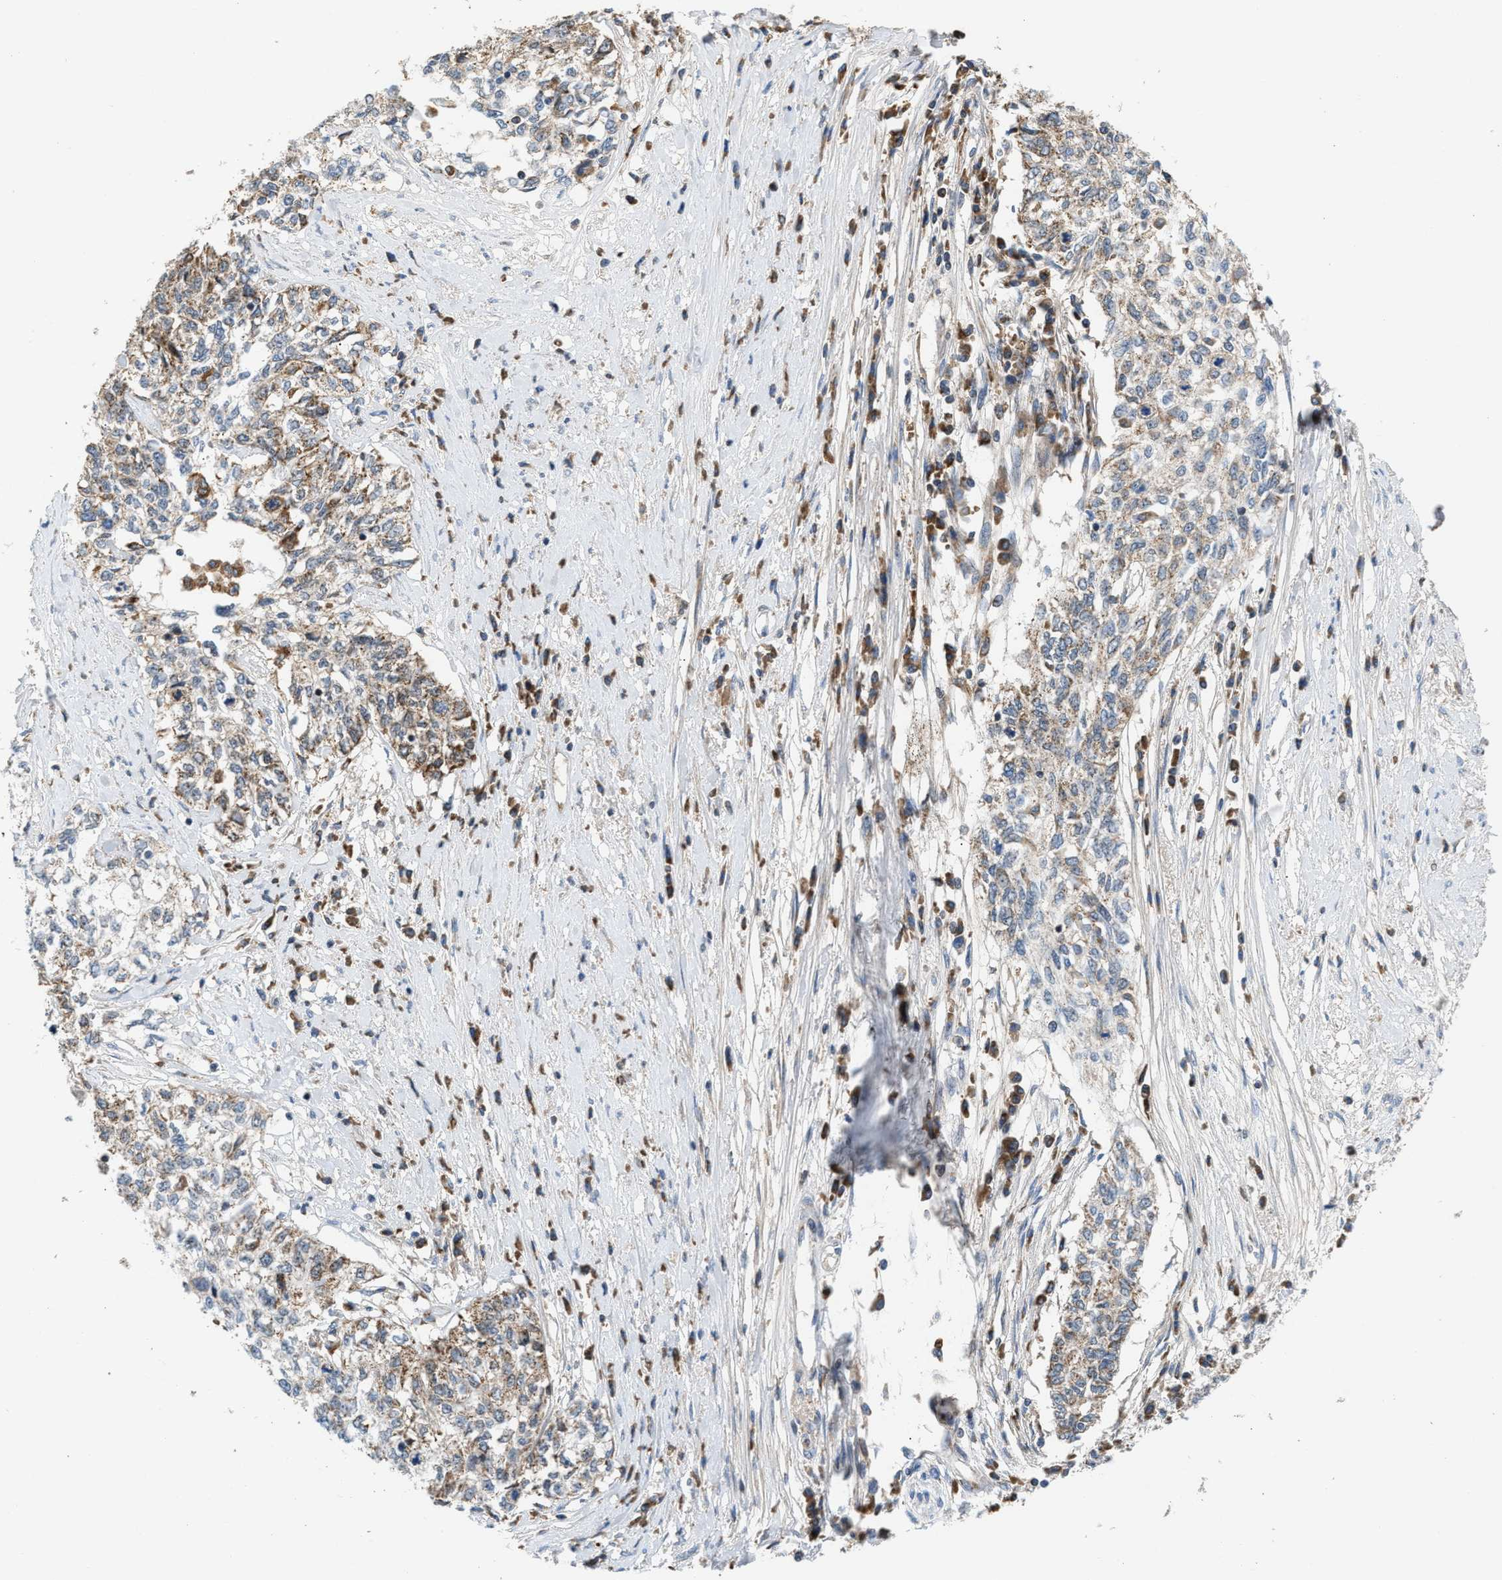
{"staining": {"intensity": "moderate", "quantity": ">75%", "location": "cytoplasmic/membranous"}, "tissue": "cervical cancer", "cell_type": "Tumor cells", "image_type": "cancer", "snomed": [{"axis": "morphology", "description": "Squamous cell carcinoma, NOS"}, {"axis": "topography", "description": "Cervix"}], "caption": "Human cervical squamous cell carcinoma stained with a brown dye exhibits moderate cytoplasmic/membranous positive positivity in approximately >75% of tumor cells.", "gene": "PMPCA", "patient": {"sex": "female", "age": 57}}